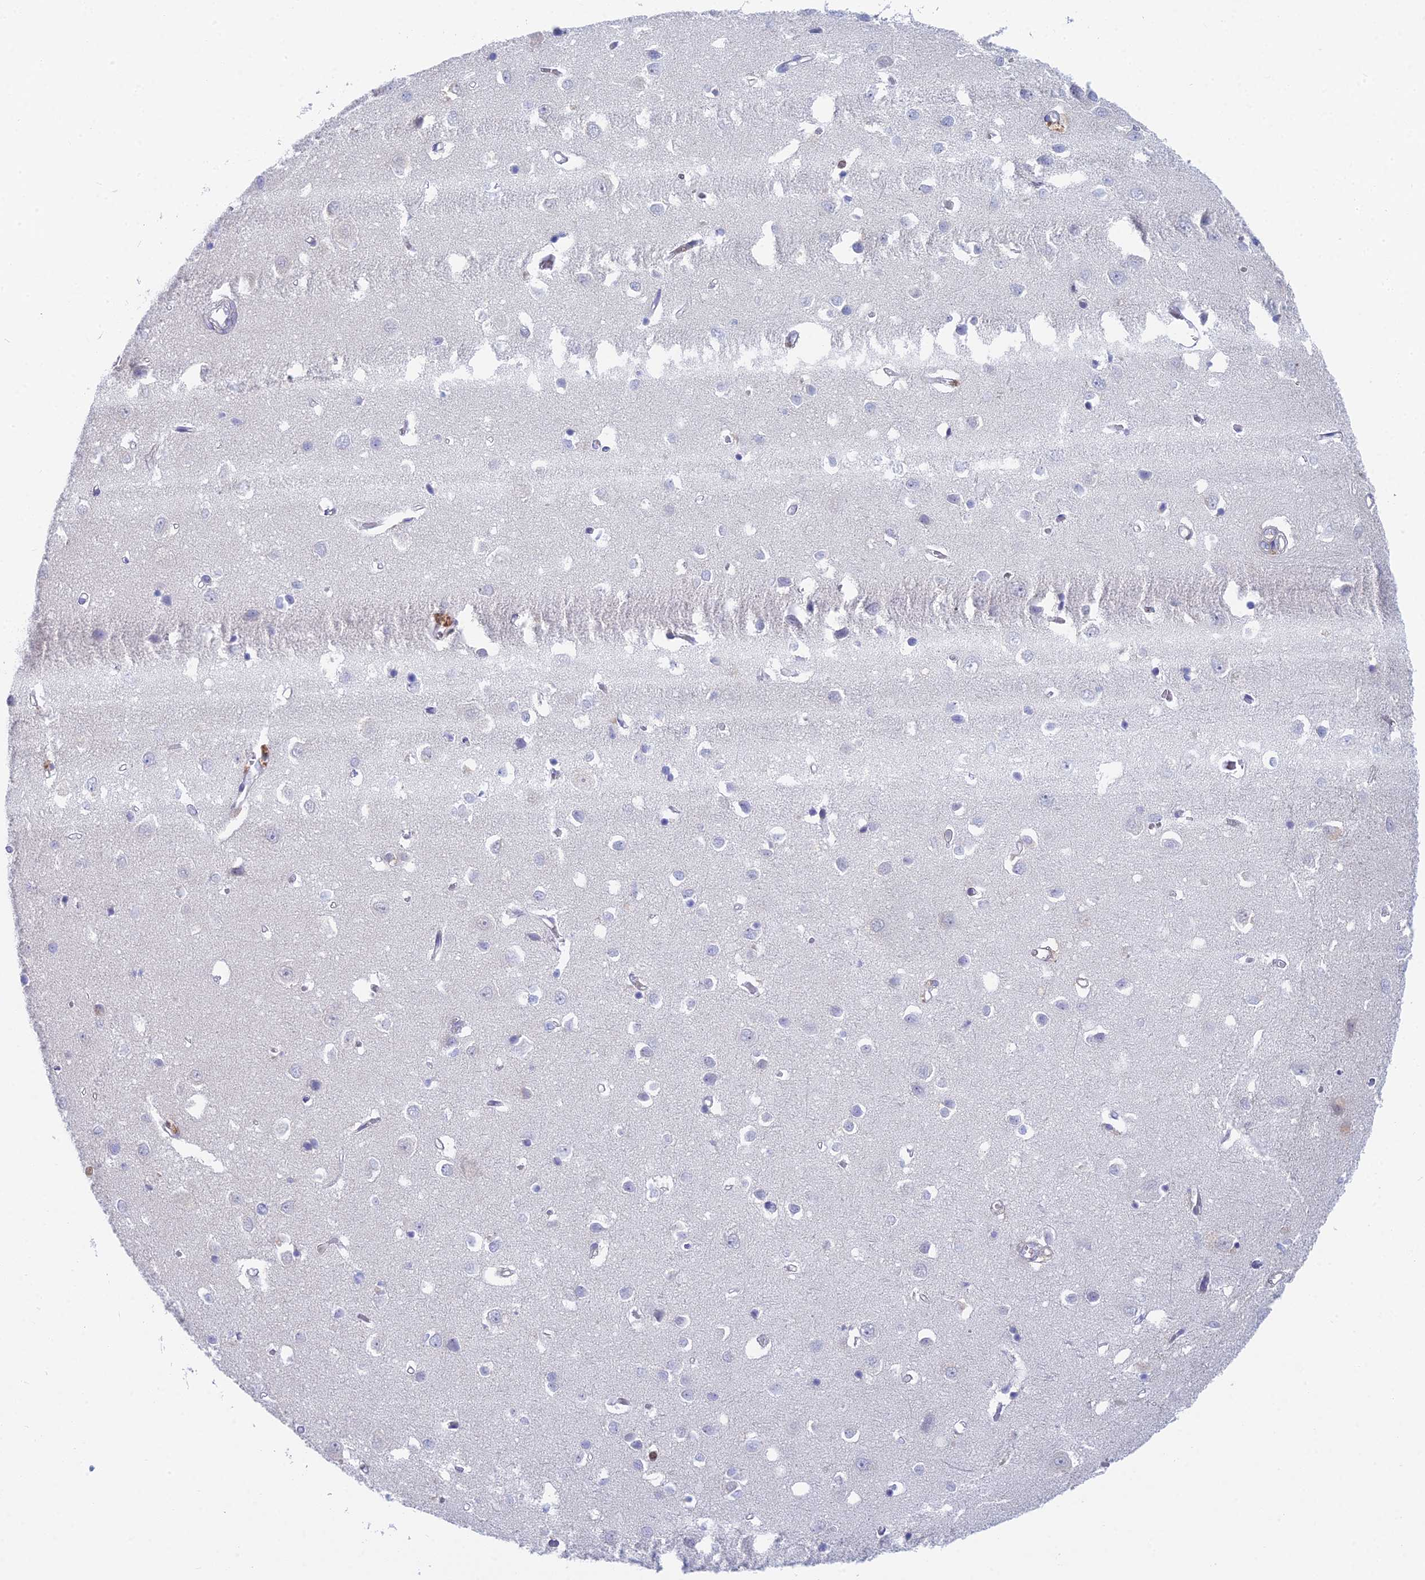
{"staining": {"intensity": "negative", "quantity": "none", "location": "none"}, "tissue": "cerebral cortex", "cell_type": "Endothelial cells", "image_type": "normal", "snomed": [{"axis": "morphology", "description": "Normal tissue, NOS"}, {"axis": "topography", "description": "Cerebral cortex"}], "caption": "DAB (3,3'-diaminobenzidine) immunohistochemical staining of unremarkable cerebral cortex reveals no significant staining in endothelial cells. (Brightfield microscopy of DAB immunohistochemistry (IHC) at high magnification).", "gene": "STRN4", "patient": {"sex": "female", "age": 64}}